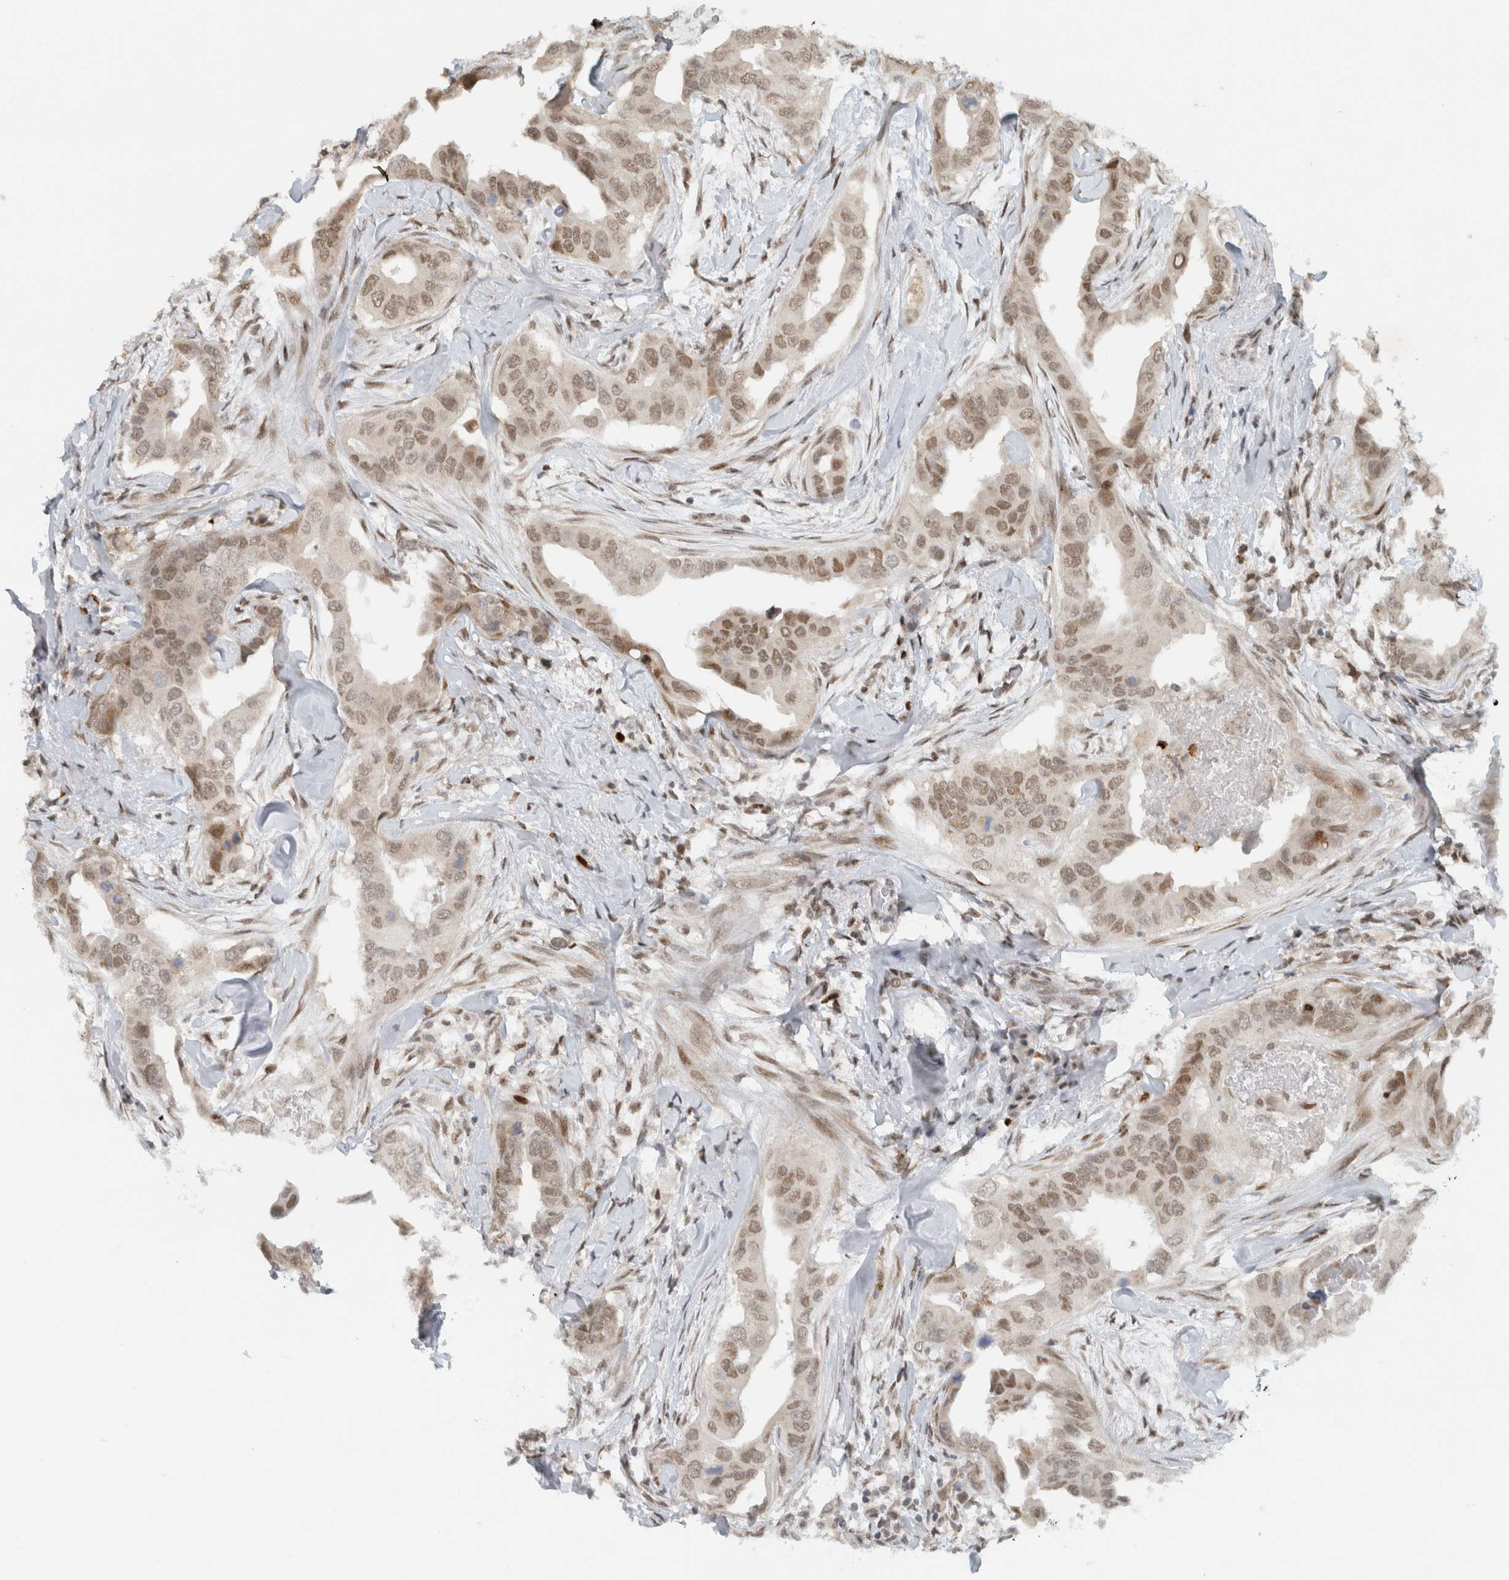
{"staining": {"intensity": "moderate", "quantity": ">75%", "location": "nuclear"}, "tissue": "breast cancer", "cell_type": "Tumor cells", "image_type": "cancer", "snomed": [{"axis": "morphology", "description": "Duct carcinoma"}, {"axis": "topography", "description": "Breast"}], "caption": "The histopathology image shows a brown stain indicating the presence of a protein in the nuclear of tumor cells in breast cancer. The protein of interest is stained brown, and the nuclei are stained in blue (DAB (3,3'-diaminobenzidine) IHC with brightfield microscopy, high magnification).", "gene": "HNRNPR", "patient": {"sex": "female", "age": 40}}